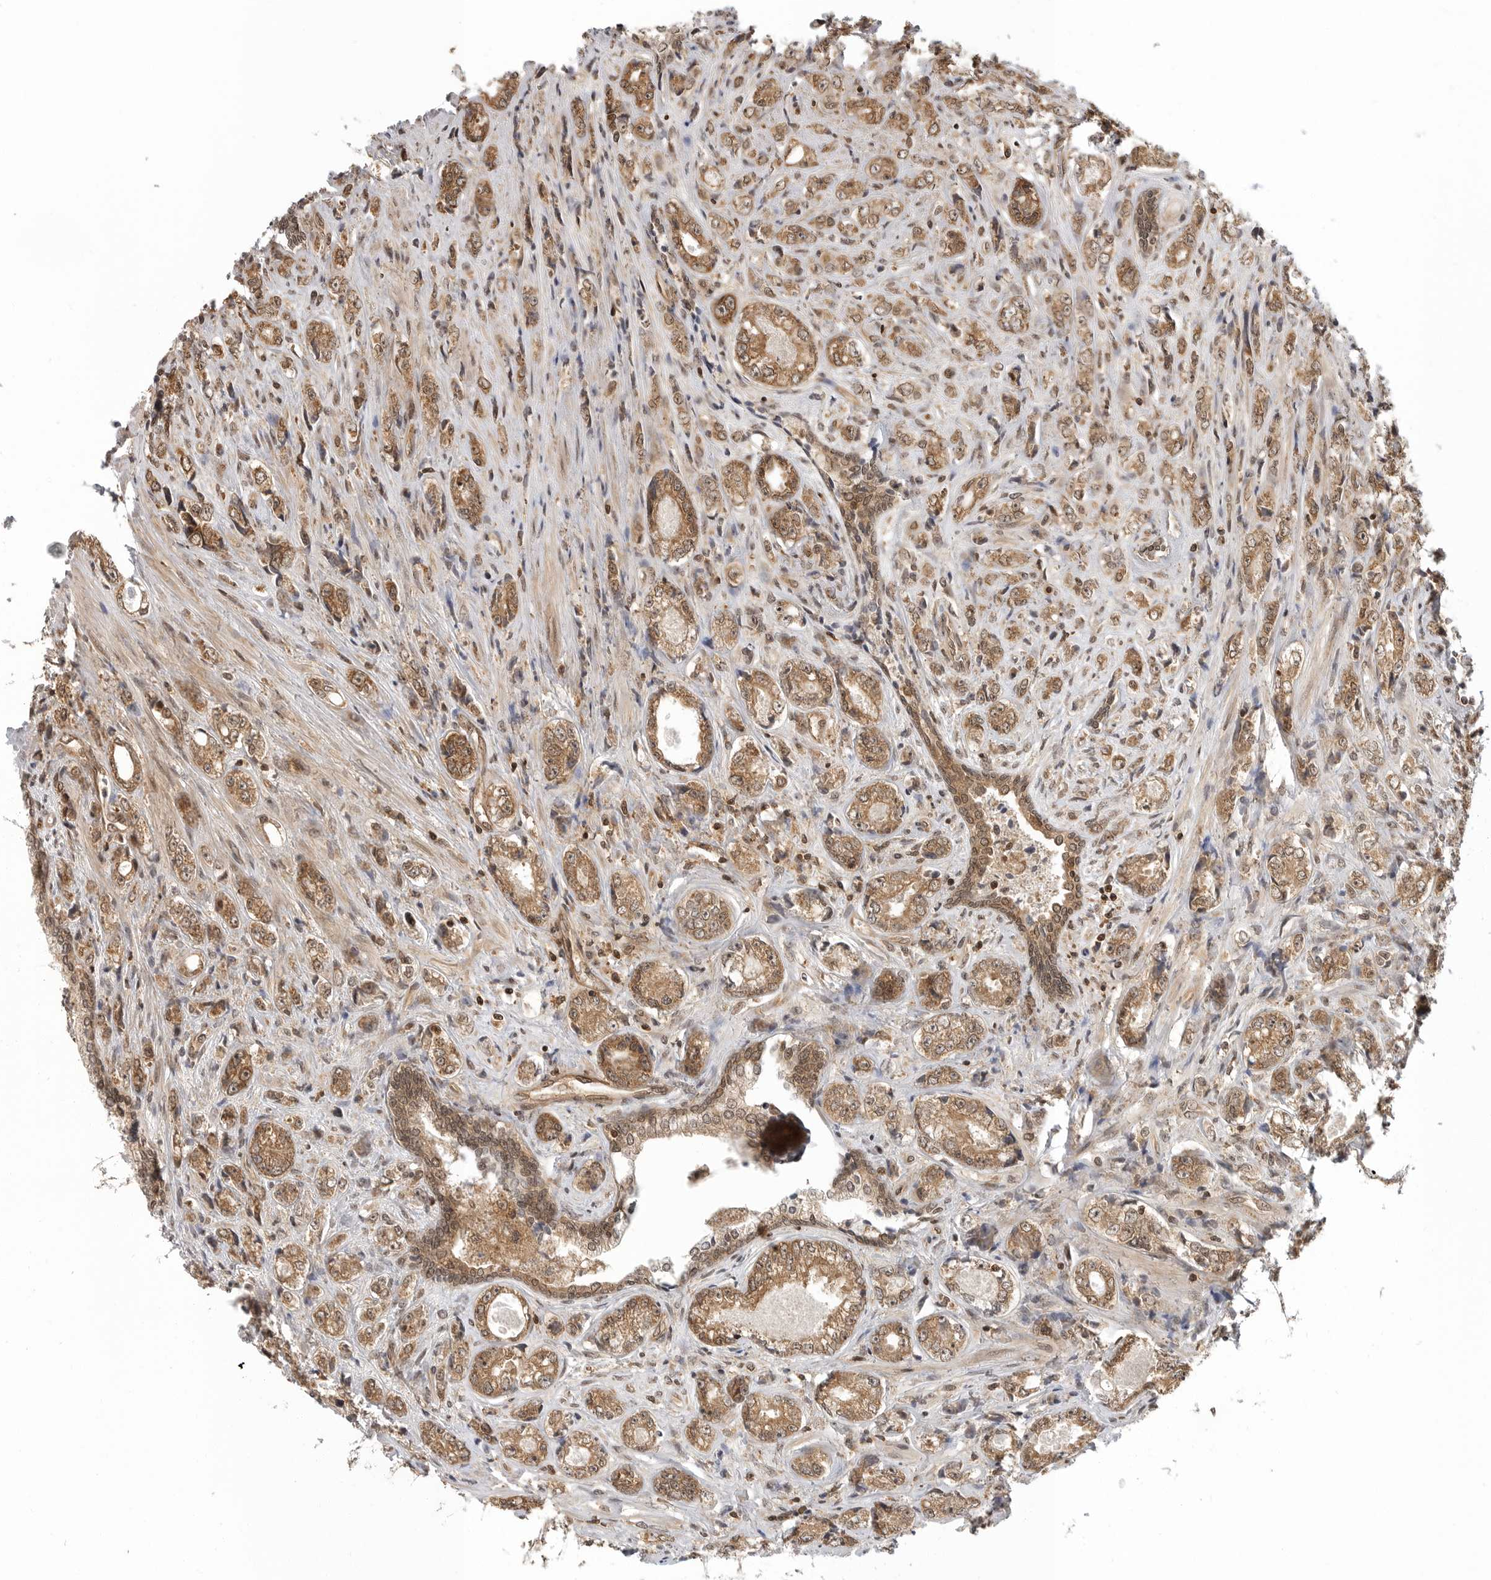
{"staining": {"intensity": "moderate", "quantity": ">75%", "location": "cytoplasmic/membranous"}, "tissue": "prostate cancer", "cell_type": "Tumor cells", "image_type": "cancer", "snomed": [{"axis": "morphology", "description": "Adenocarcinoma, High grade"}, {"axis": "topography", "description": "Prostate"}], "caption": "A medium amount of moderate cytoplasmic/membranous positivity is seen in approximately >75% of tumor cells in prostate cancer tissue.", "gene": "SZRD1", "patient": {"sex": "male", "age": 61}}